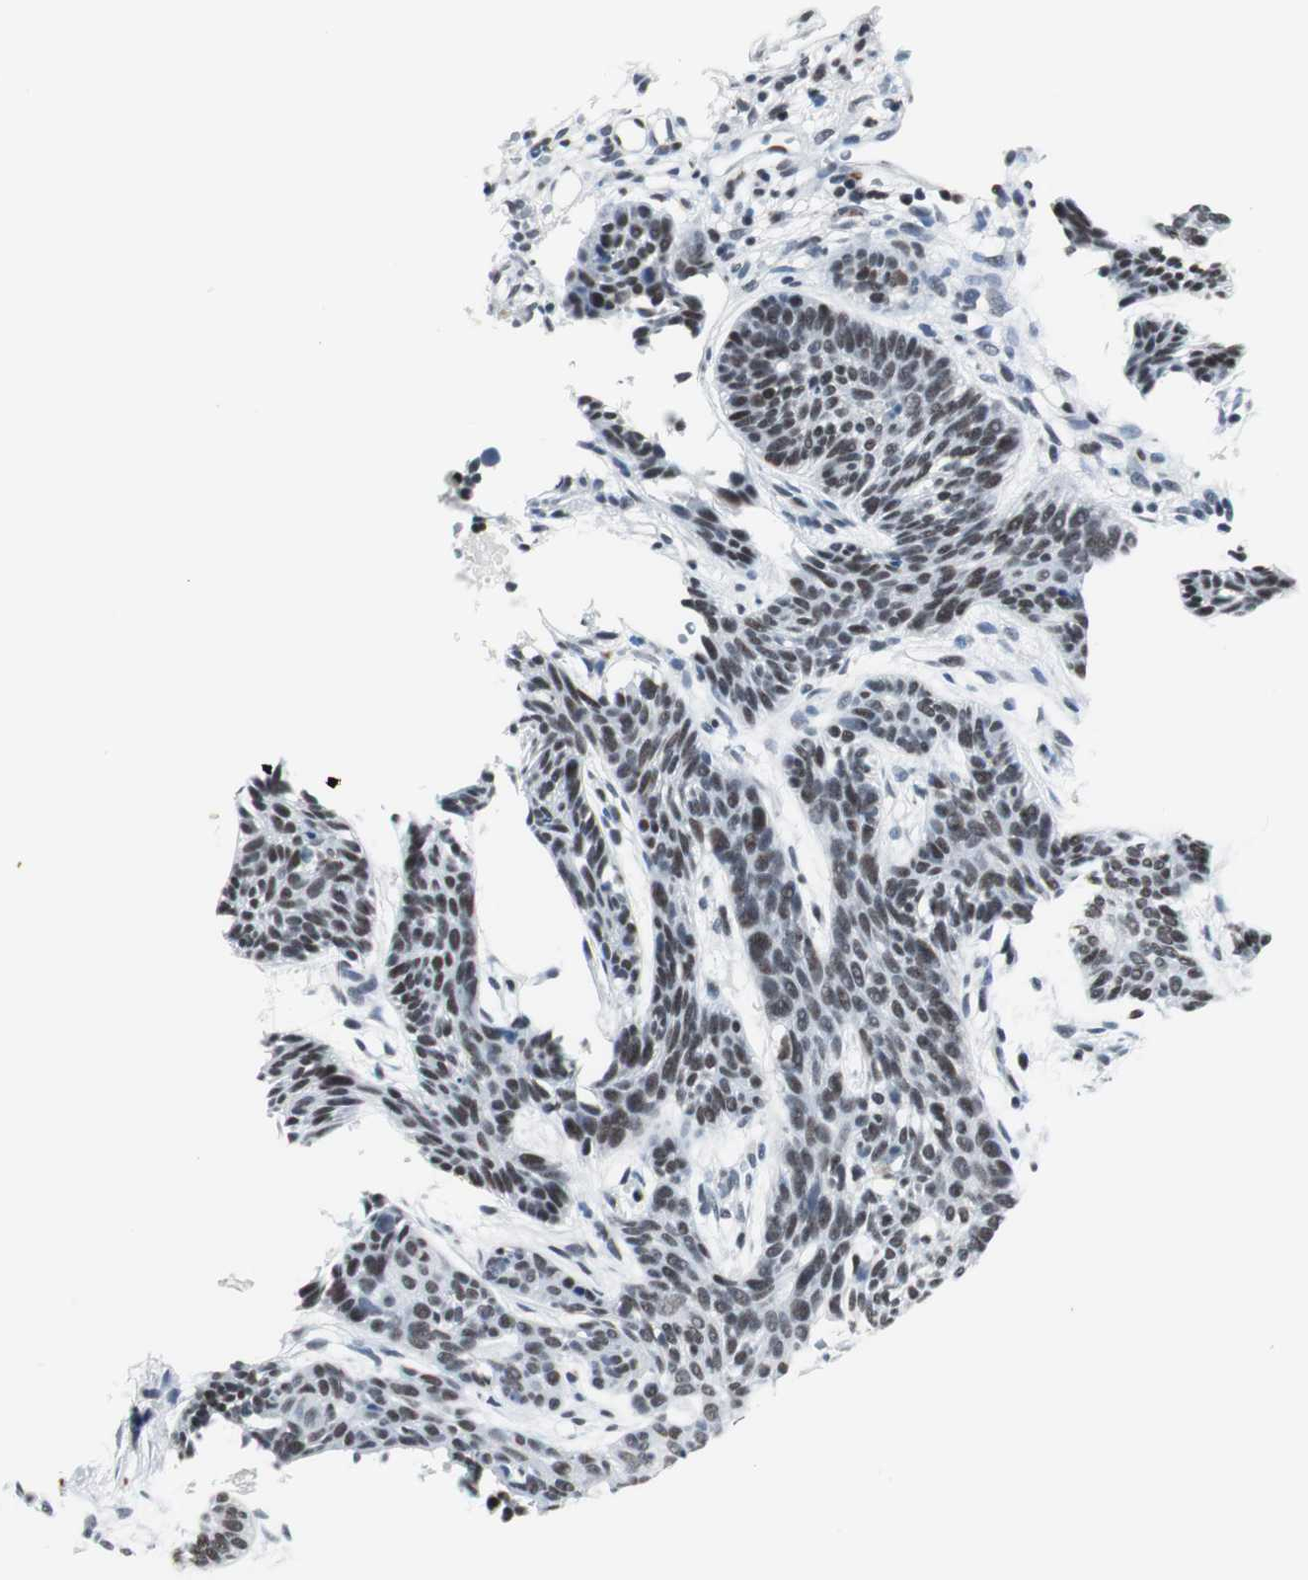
{"staining": {"intensity": "moderate", "quantity": "25%-75%", "location": "nuclear"}, "tissue": "skin cancer", "cell_type": "Tumor cells", "image_type": "cancer", "snomed": [{"axis": "morphology", "description": "Normal tissue, NOS"}, {"axis": "morphology", "description": "Basal cell carcinoma"}, {"axis": "topography", "description": "Skin"}], "caption": "Protein staining by immunohistochemistry (IHC) displays moderate nuclear expression in approximately 25%-75% of tumor cells in skin basal cell carcinoma. The protein of interest is stained brown, and the nuclei are stained in blue (DAB (3,3'-diaminobenzidine) IHC with brightfield microscopy, high magnification).", "gene": "RAD9A", "patient": {"sex": "female", "age": 69}}